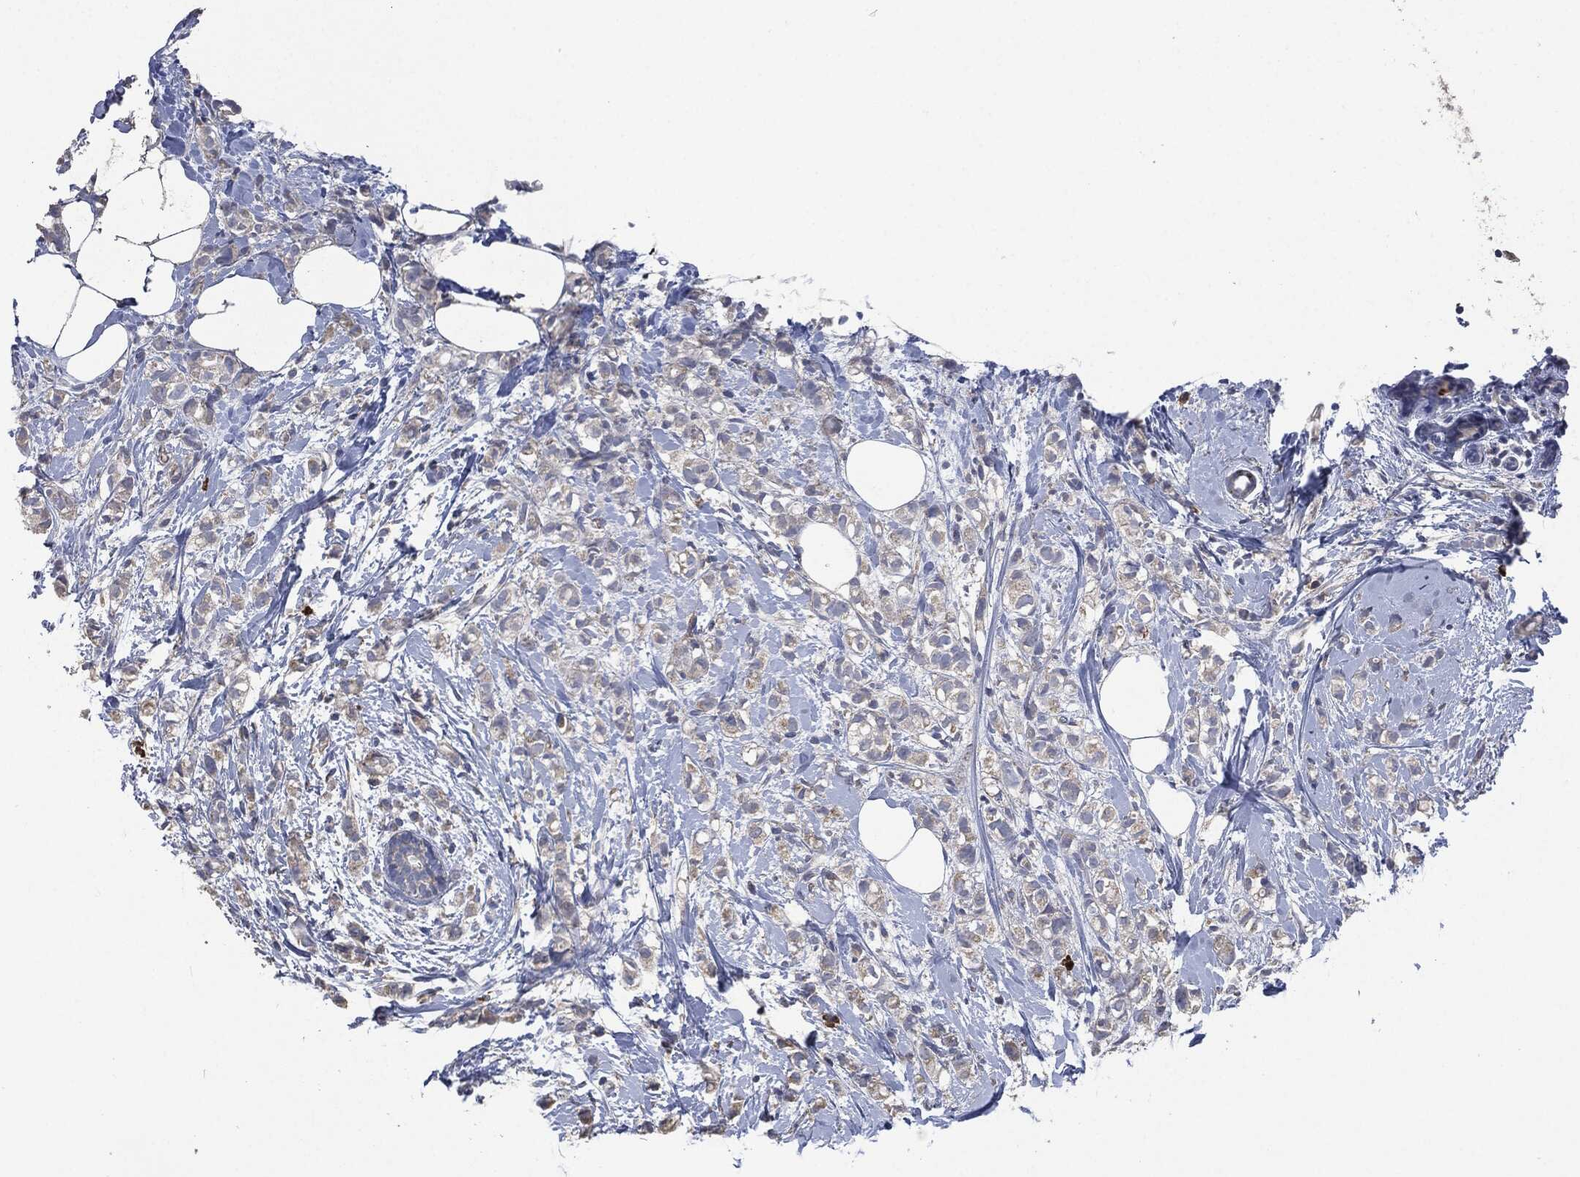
{"staining": {"intensity": "weak", "quantity": "<25%", "location": "cytoplasmic/membranous"}, "tissue": "breast cancer", "cell_type": "Tumor cells", "image_type": "cancer", "snomed": [{"axis": "morphology", "description": "Normal tissue, NOS"}, {"axis": "morphology", "description": "Duct carcinoma"}, {"axis": "topography", "description": "Breast"}], "caption": "Micrograph shows no significant protein positivity in tumor cells of breast infiltrating ductal carcinoma.", "gene": "CD33", "patient": {"sex": "female", "age": 44}}